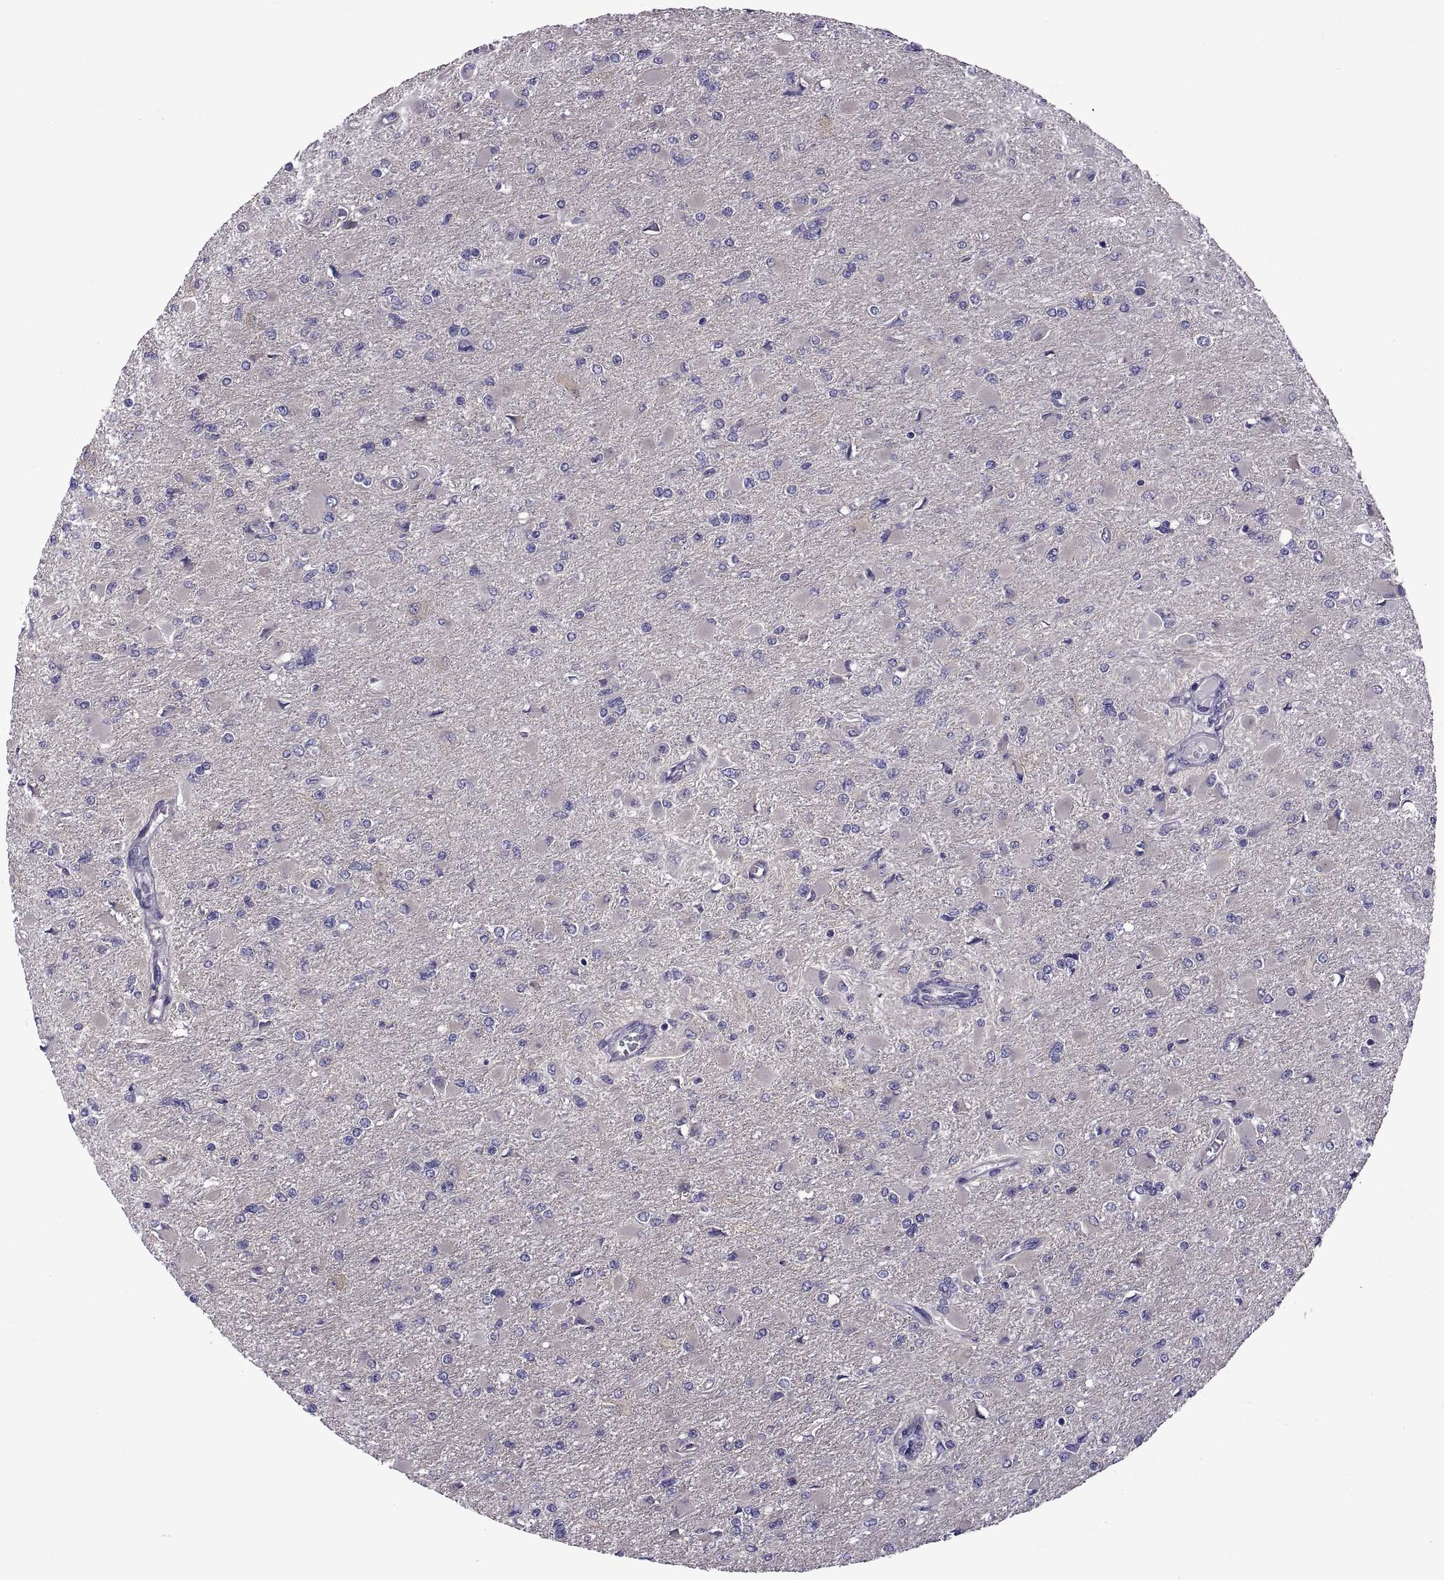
{"staining": {"intensity": "negative", "quantity": "none", "location": "none"}, "tissue": "glioma", "cell_type": "Tumor cells", "image_type": "cancer", "snomed": [{"axis": "morphology", "description": "Glioma, malignant, High grade"}, {"axis": "topography", "description": "Cerebral cortex"}], "caption": "High magnification brightfield microscopy of glioma stained with DAB (3,3'-diaminobenzidine) (brown) and counterstained with hematoxylin (blue): tumor cells show no significant positivity.", "gene": "TMC3", "patient": {"sex": "female", "age": 36}}